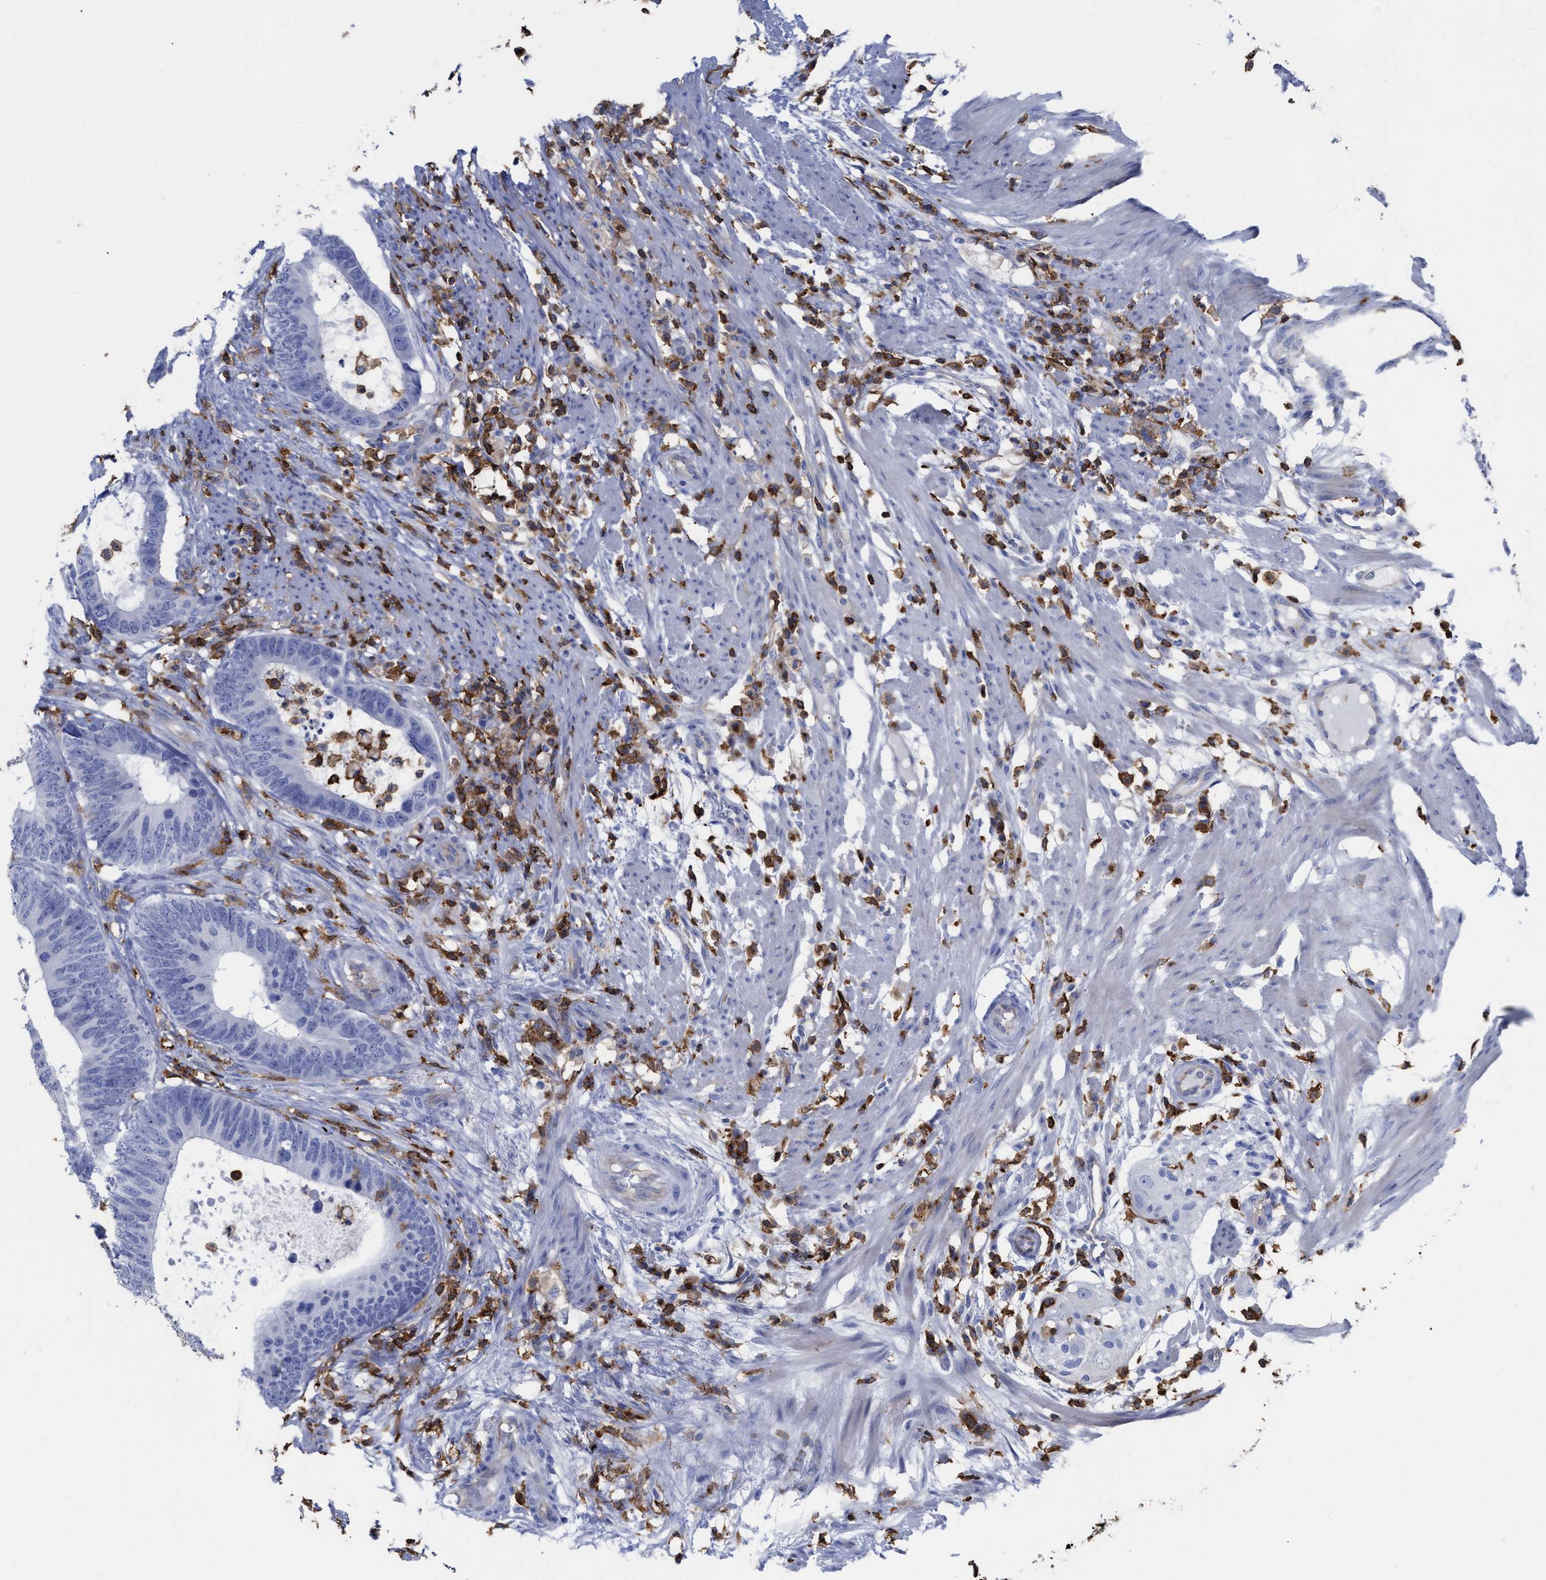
{"staining": {"intensity": "negative", "quantity": "none", "location": "none"}, "tissue": "colorectal cancer", "cell_type": "Tumor cells", "image_type": "cancer", "snomed": [{"axis": "morphology", "description": "Adenocarcinoma, NOS"}, {"axis": "topography", "description": "Colon"}], "caption": "Micrograph shows no protein expression in tumor cells of colorectal cancer tissue. Brightfield microscopy of IHC stained with DAB (3,3'-diaminobenzidine) (brown) and hematoxylin (blue), captured at high magnification.", "gene": "HCLS1", "patient": {"sex": "male", "age": 56}}